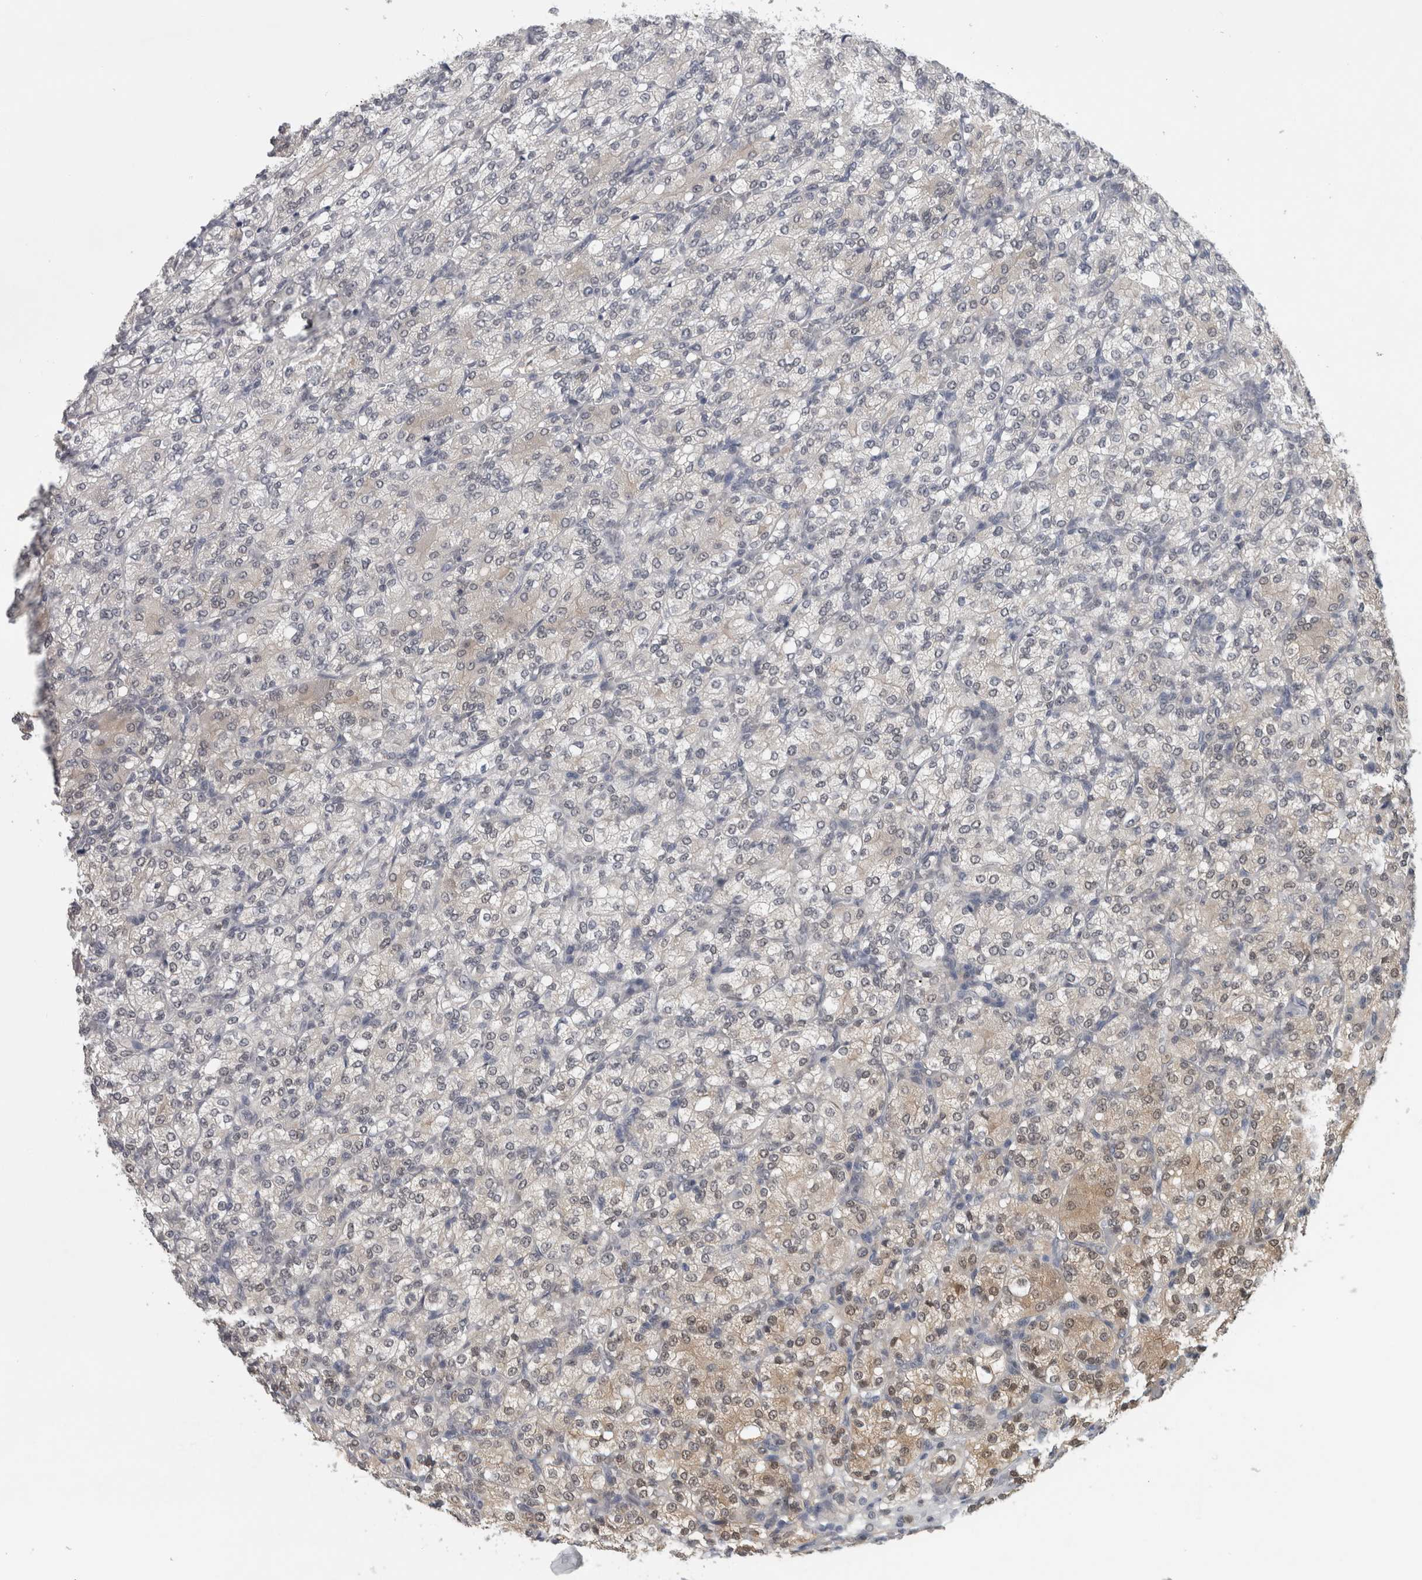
{"staining": {"intensity": "weak", "quantity": "<25%", "location": "cytoplasmic/membranous"}, "tissue": "renal cancer", "cell_type": "Tumor cells", "image_type": "cancer", "snomed": [{"axis": "morphology", "description": "Adenocarcinoma, NOS"}, {"axis": "topography", "description": "Kidney"}], "caption": "This is a micrograph of immunohistochemistry (IHC) staining of renal adenocarcinoma, which shows no expression in tumor cells.", "gene": "NAPRT", "patient": {"sex": "male", "age": 77}}